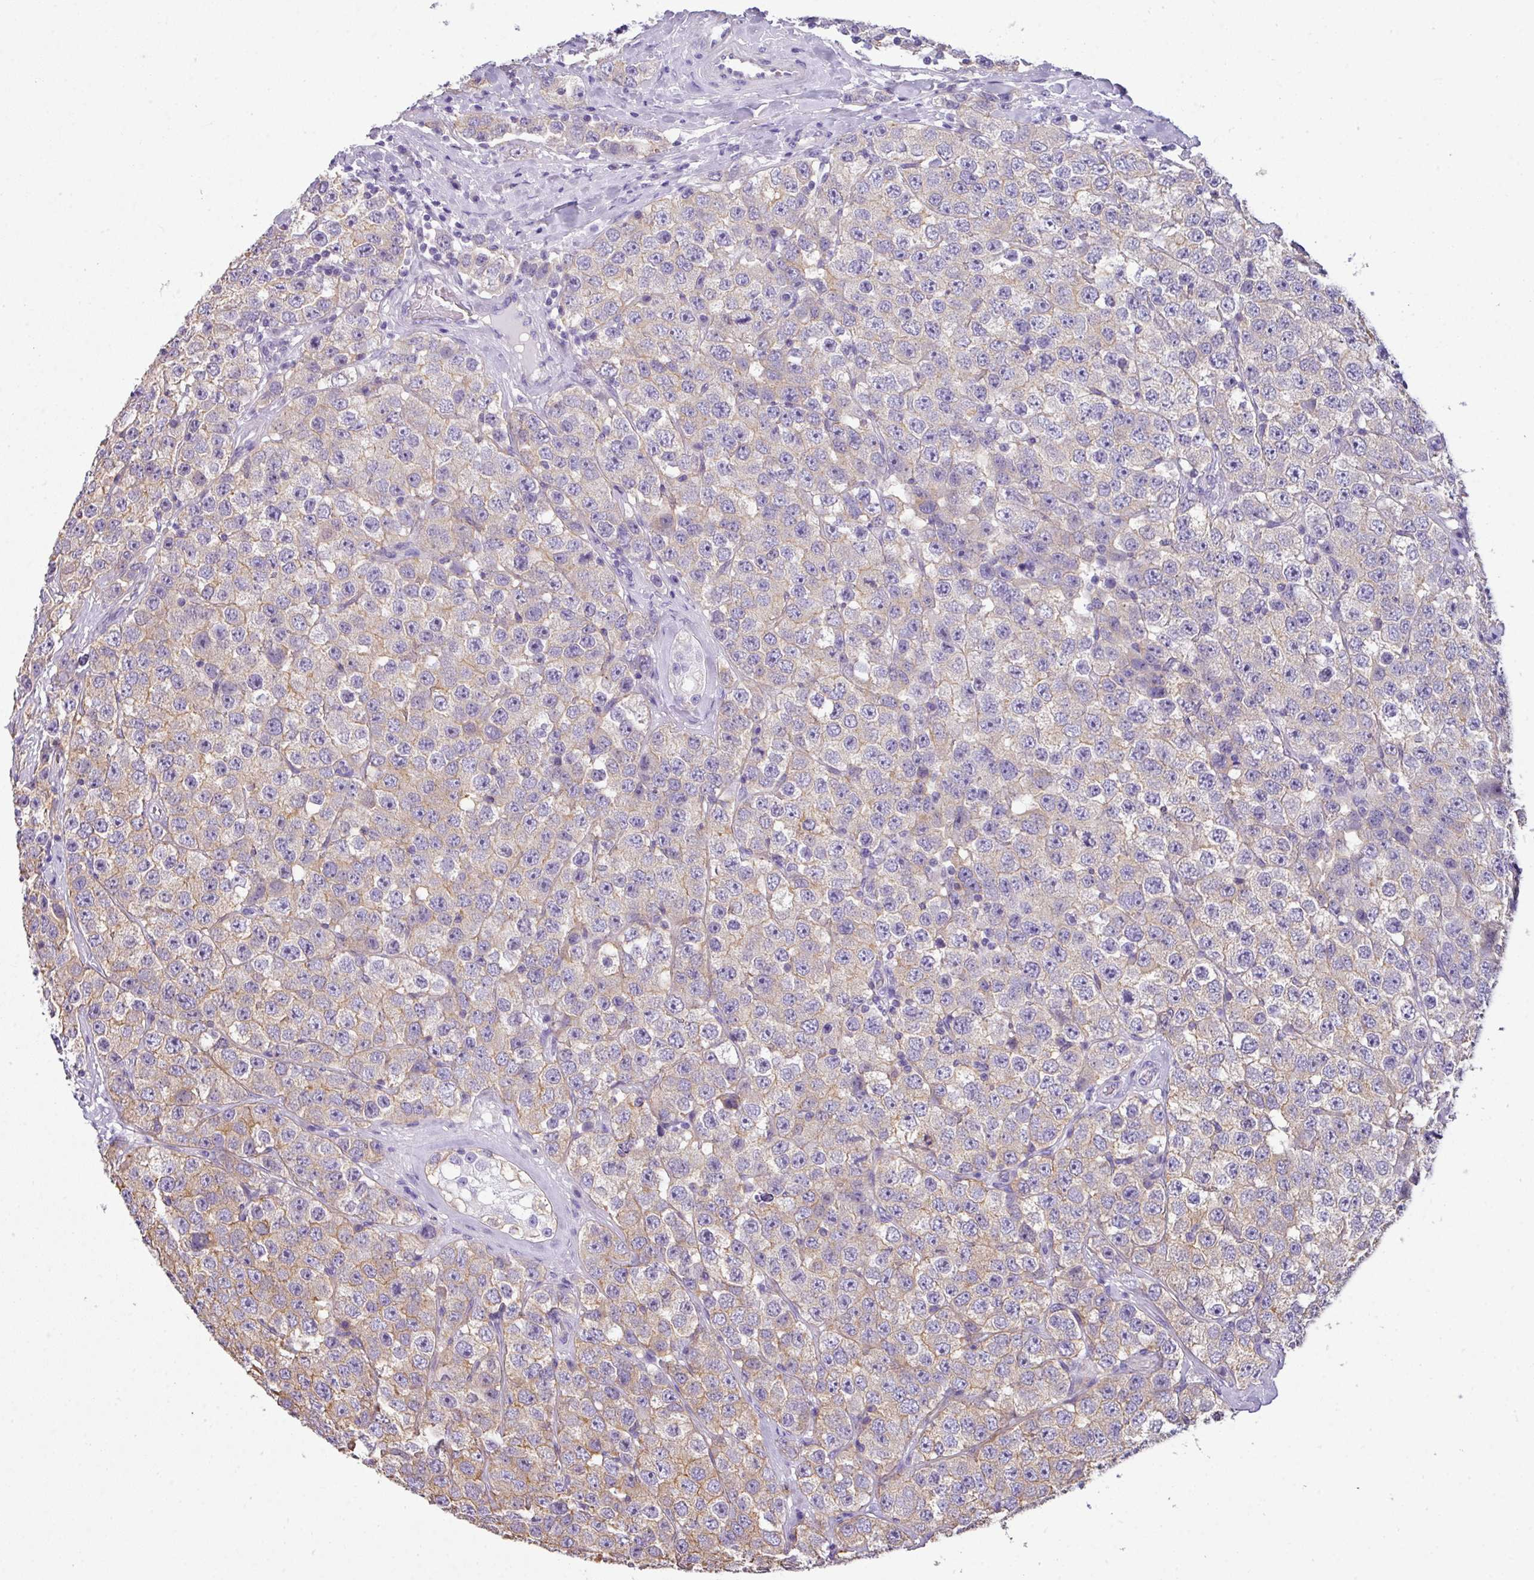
{"staining": {"intensity": "weak", "quantity": "25%-75%", "location": "cytoplasmic/membranous"}, "tissue": "testis cancer", "cell_type": "Tumor cells", "image_type": "cancer", "snomed": [{"axis": "morphology", "description": "Seminoma, NOS"}, {"axis": "topography", "description": "Testis"}], "caption": "There is low levels of weak cytoplasmic/membranous expression in tumor cells of testis cancer (seminoma), as demonstrated by immunohistochemical staining (brown color).", "gene": "PALS2", "patient": {"sex": "male", "age": 28}}